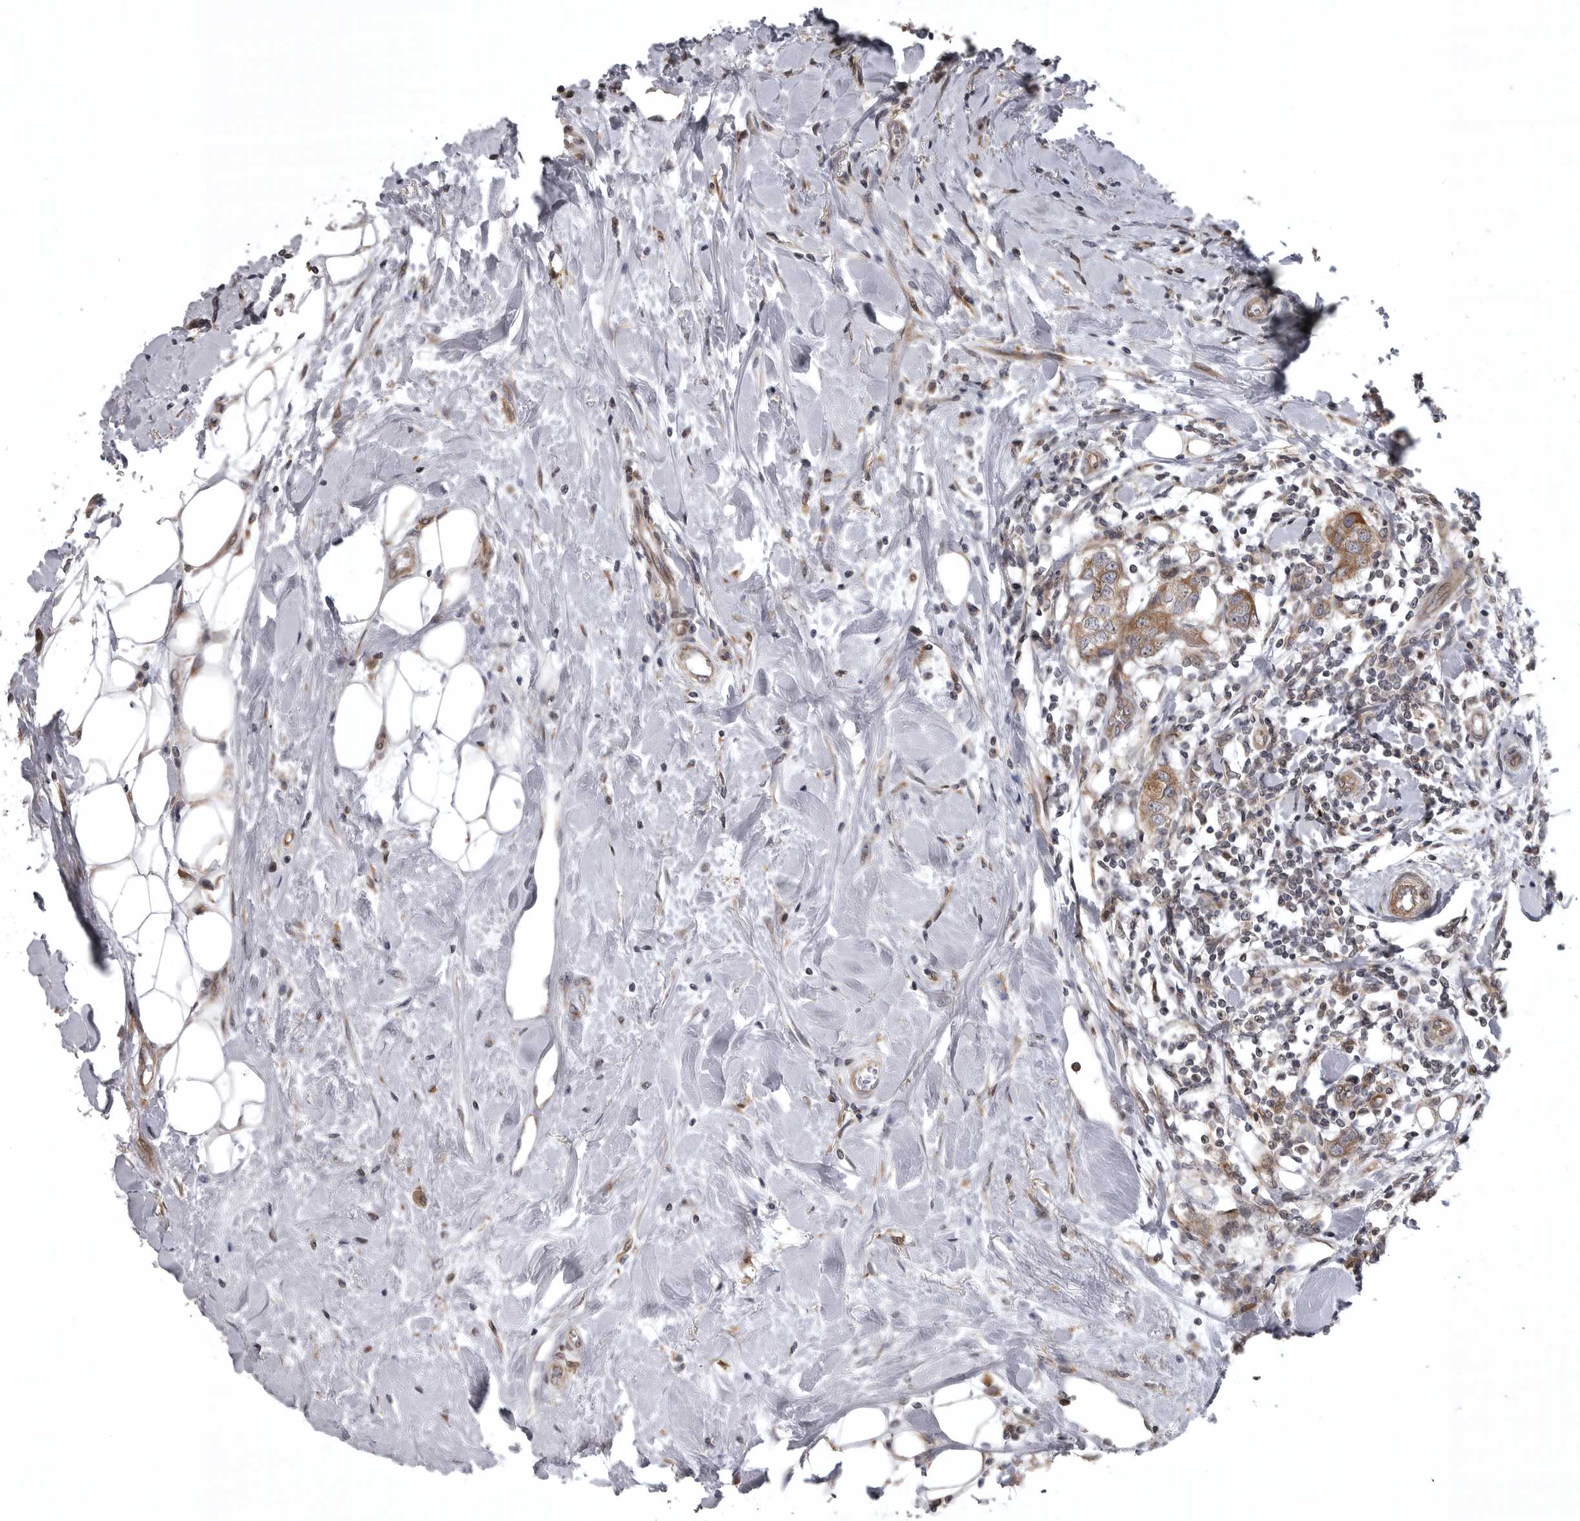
{"staining": {"intensity": "moderate", "quantity": ">75%", "location": "cytoplasmic/membranous"}, "tissue": "breast cancer", "cell_type": "Tumor cells", "image_type": "cancer", "snomed": [{"axis": "morphology", "description": "Duct carcinoma"}, {"axis": "topography", "description": "Breast"}], "caption": "Immunohistochemistry (IHC) photomicrograph of breast intraductal carcinoma stained for a protein (brown), which exhibits medium levels of moderate cytoplasmic/membranous positivity in approximately >75% of tumor cells.", "gene": "ZNRF1", "patient": {"sex": "female", "age": 27}}